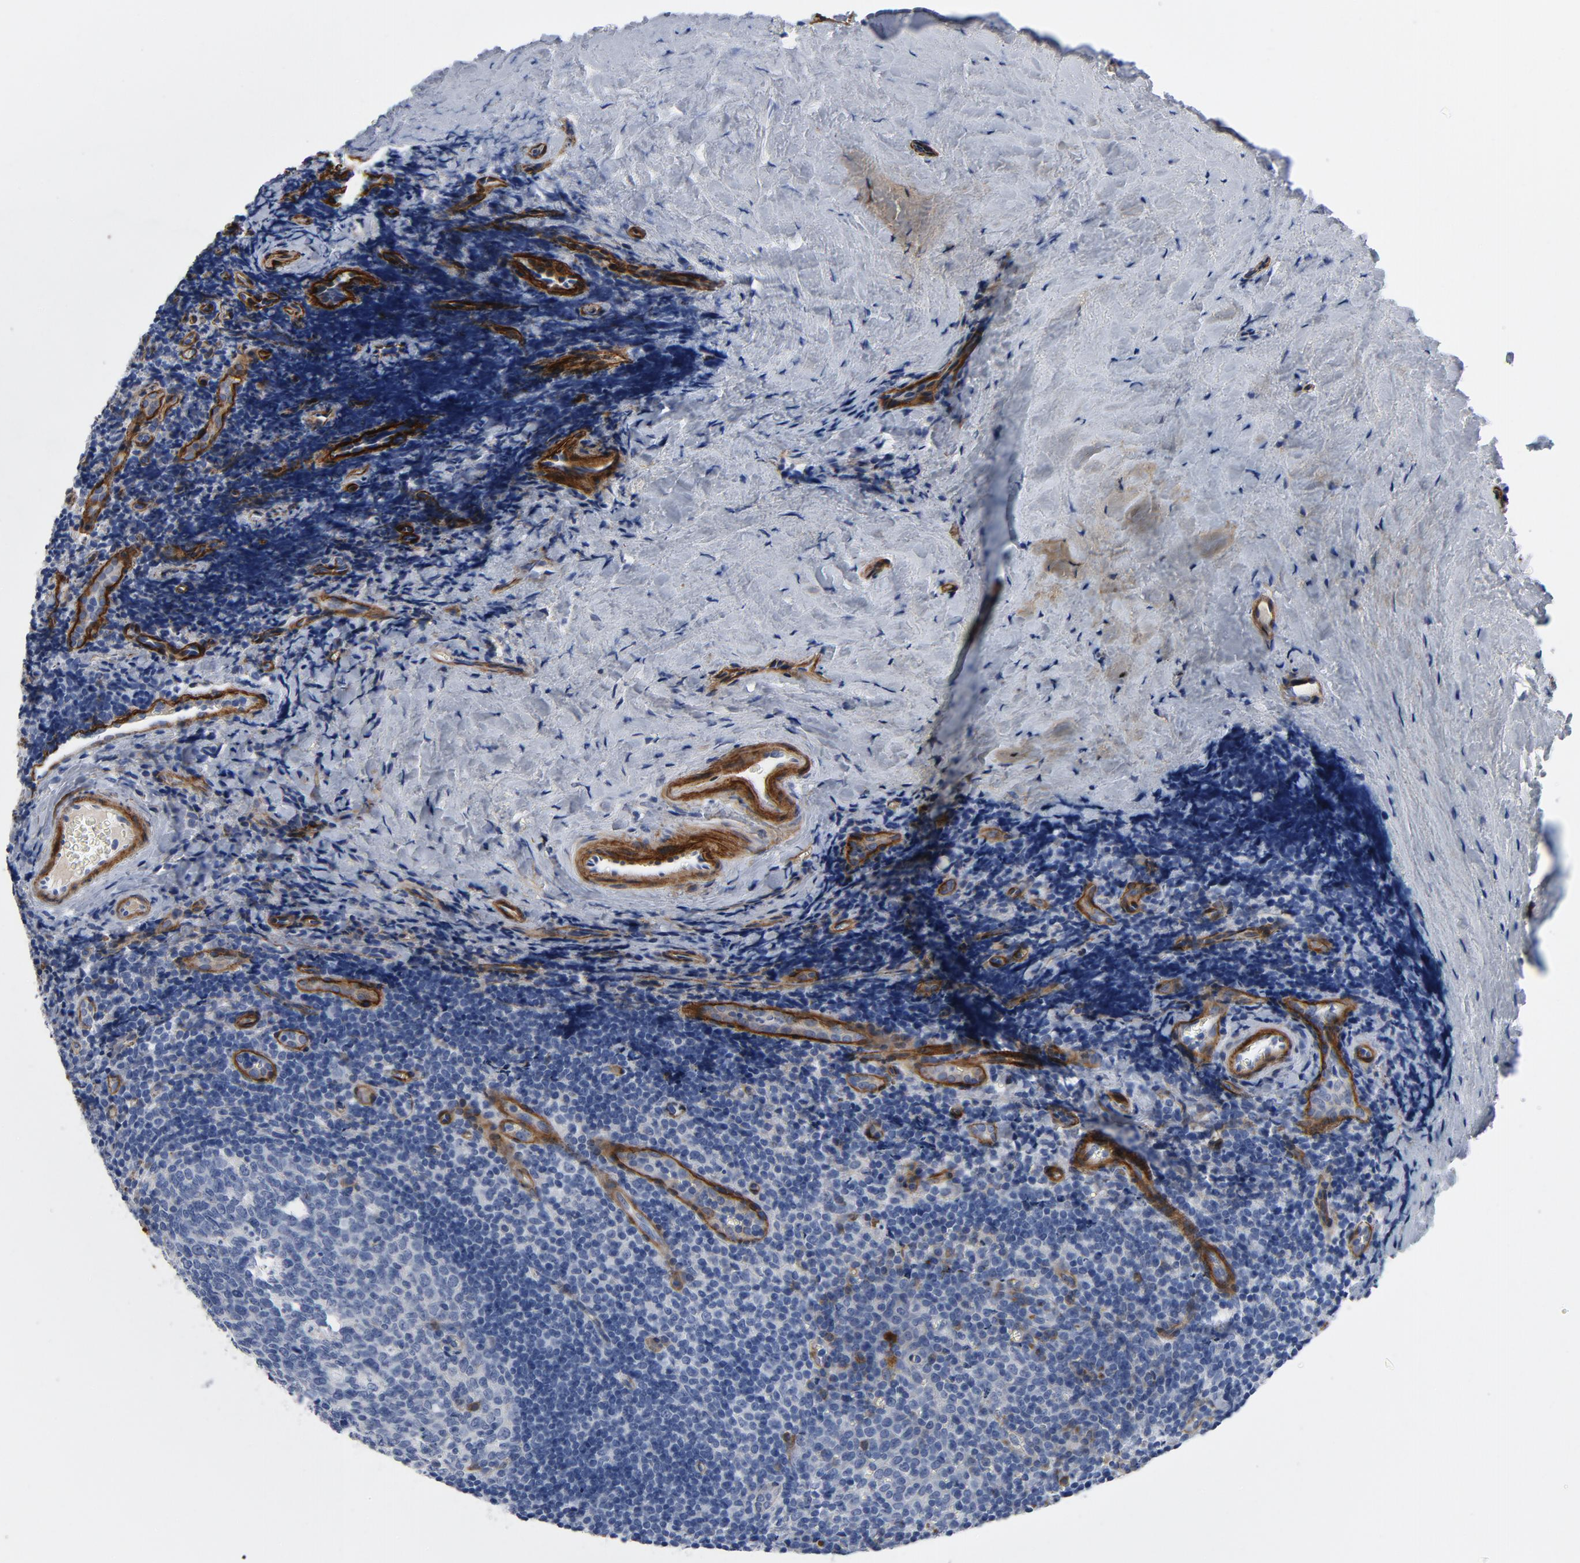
{"staining": {"intensity": "negative", "quantity": "none", "location": "none"}, "tissue": "tonsil", "cell_type": "Germinal center cells", "image_type": "normal", "snomed": [{"axis": "morphology", "description": "Normal tissue, NOS"}, {"axis": "topography", "description": "Tonsil"}], "caption": "Immunohistochemistry (IHC) of normal human tonsil exhibits no expression in germinal center cells.", "gene": "LAMC1", "patient": {"sex": "male", "age": 20}}